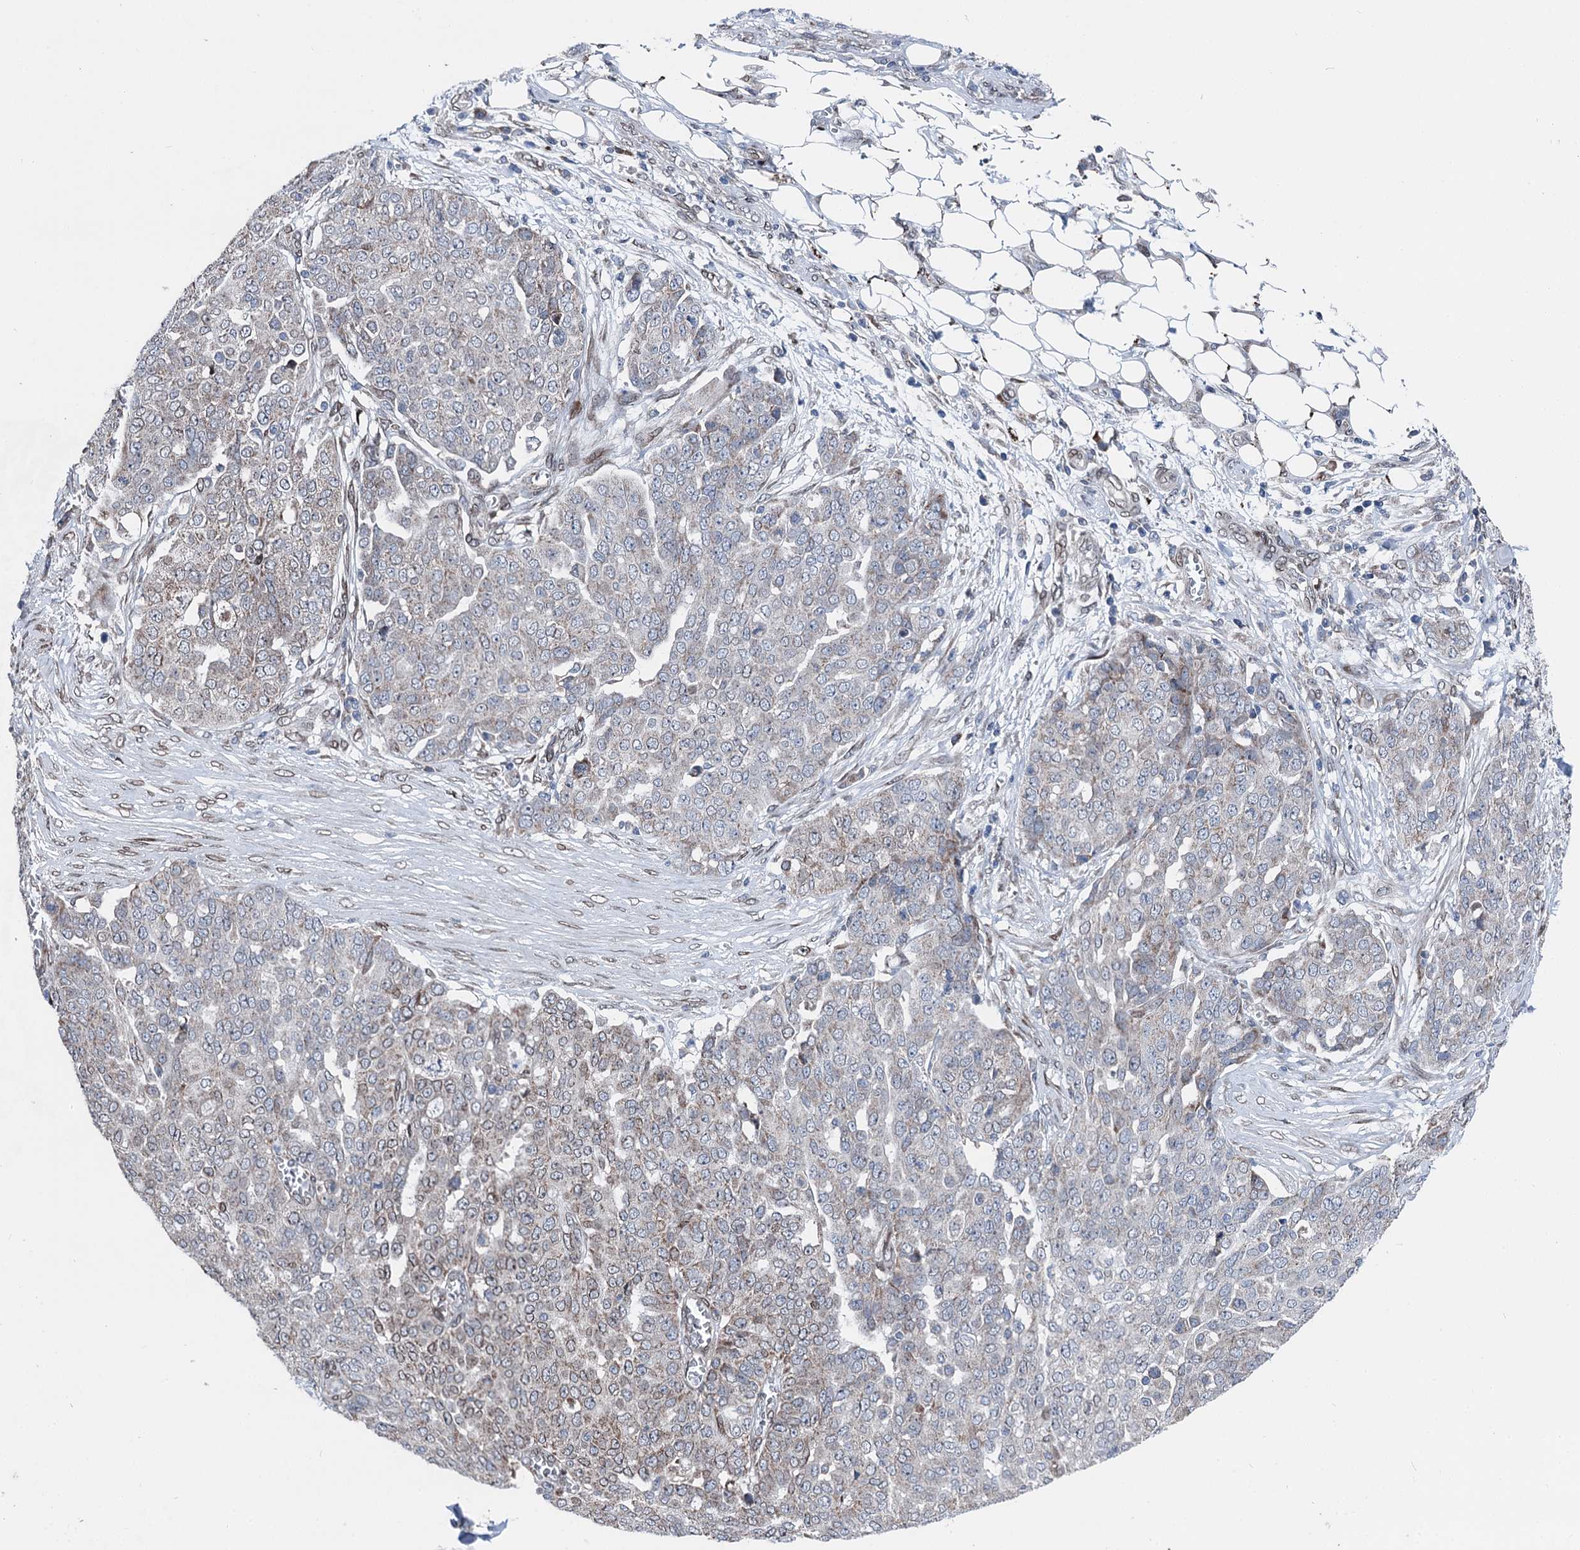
{"staining": {"intensity": "moderate", "quantity": "<25%", "location": "cytoplasmic/membranous"}, "tissue": "ovarian cancer", "cell_type": "Tumor cells", "image_type": "cancer", "snomed": [{"axis": "morphology", "description": "Cystadenocarcinoma, serous, NOS"}, {"axis": "topography", "description": "Soft tissue"}, {"axis": "topography", "description": "Ovary"}], "caption": "The photomicrograph exhibits immunohistochemical staining of serous cystadenocarcinoma (ovarian). There is moderate cytoplasmic/membranous staining is identified in about <25% of tumor cells. (DAB (3,3'-diaminobenzidine) IHC, brown staining for protein, blue staining for nuclei).", "gene": "MRPL14", "patient": {"sex": "female", "age": 57}}